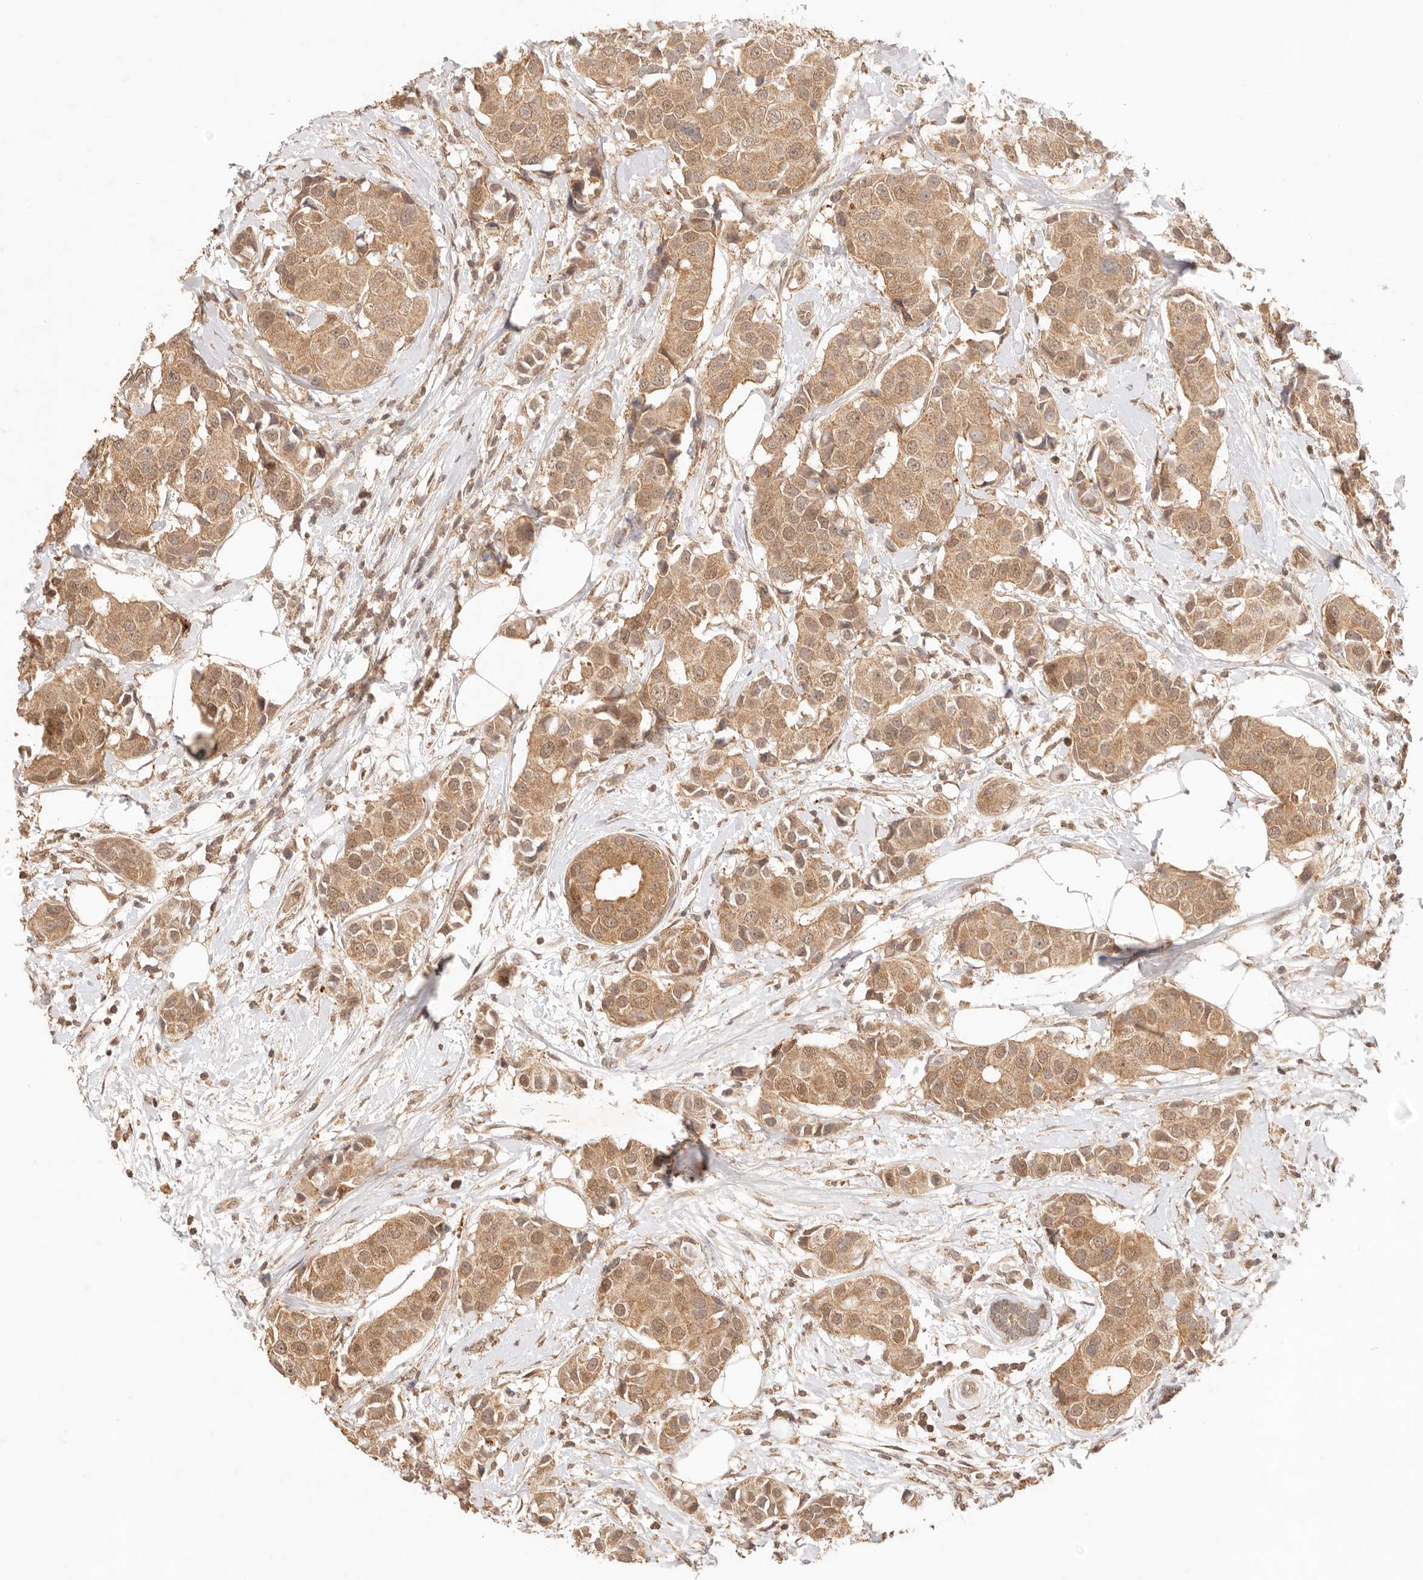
{"staining": {"intensity": "moderate", "quantity": ">75%", "location": "cytoplasmic/membranous,nuclear"}, "tissue": "breast cancer", "cell_type": "Tumor cells", "image_type": "cancer", "snomed": [{"axis": "morphology", "description": "Normal tissue, NOS"}, {"axis": "morphology", "description": "Duct carcinoma"}, {"axis": "topography", "description": "Breast"}], "caption": "Immunohistochemical staining of human intraductal carcinoma (breast) exhibits moderate cytoplasmic/membranous and nuclear protein positivity in approximately >75% of tumor cells. (DAB IHC with brightfield microscopy, high magnification).", "gene": "TRIM11", "patient": {"sex": "female", "age": 39}}